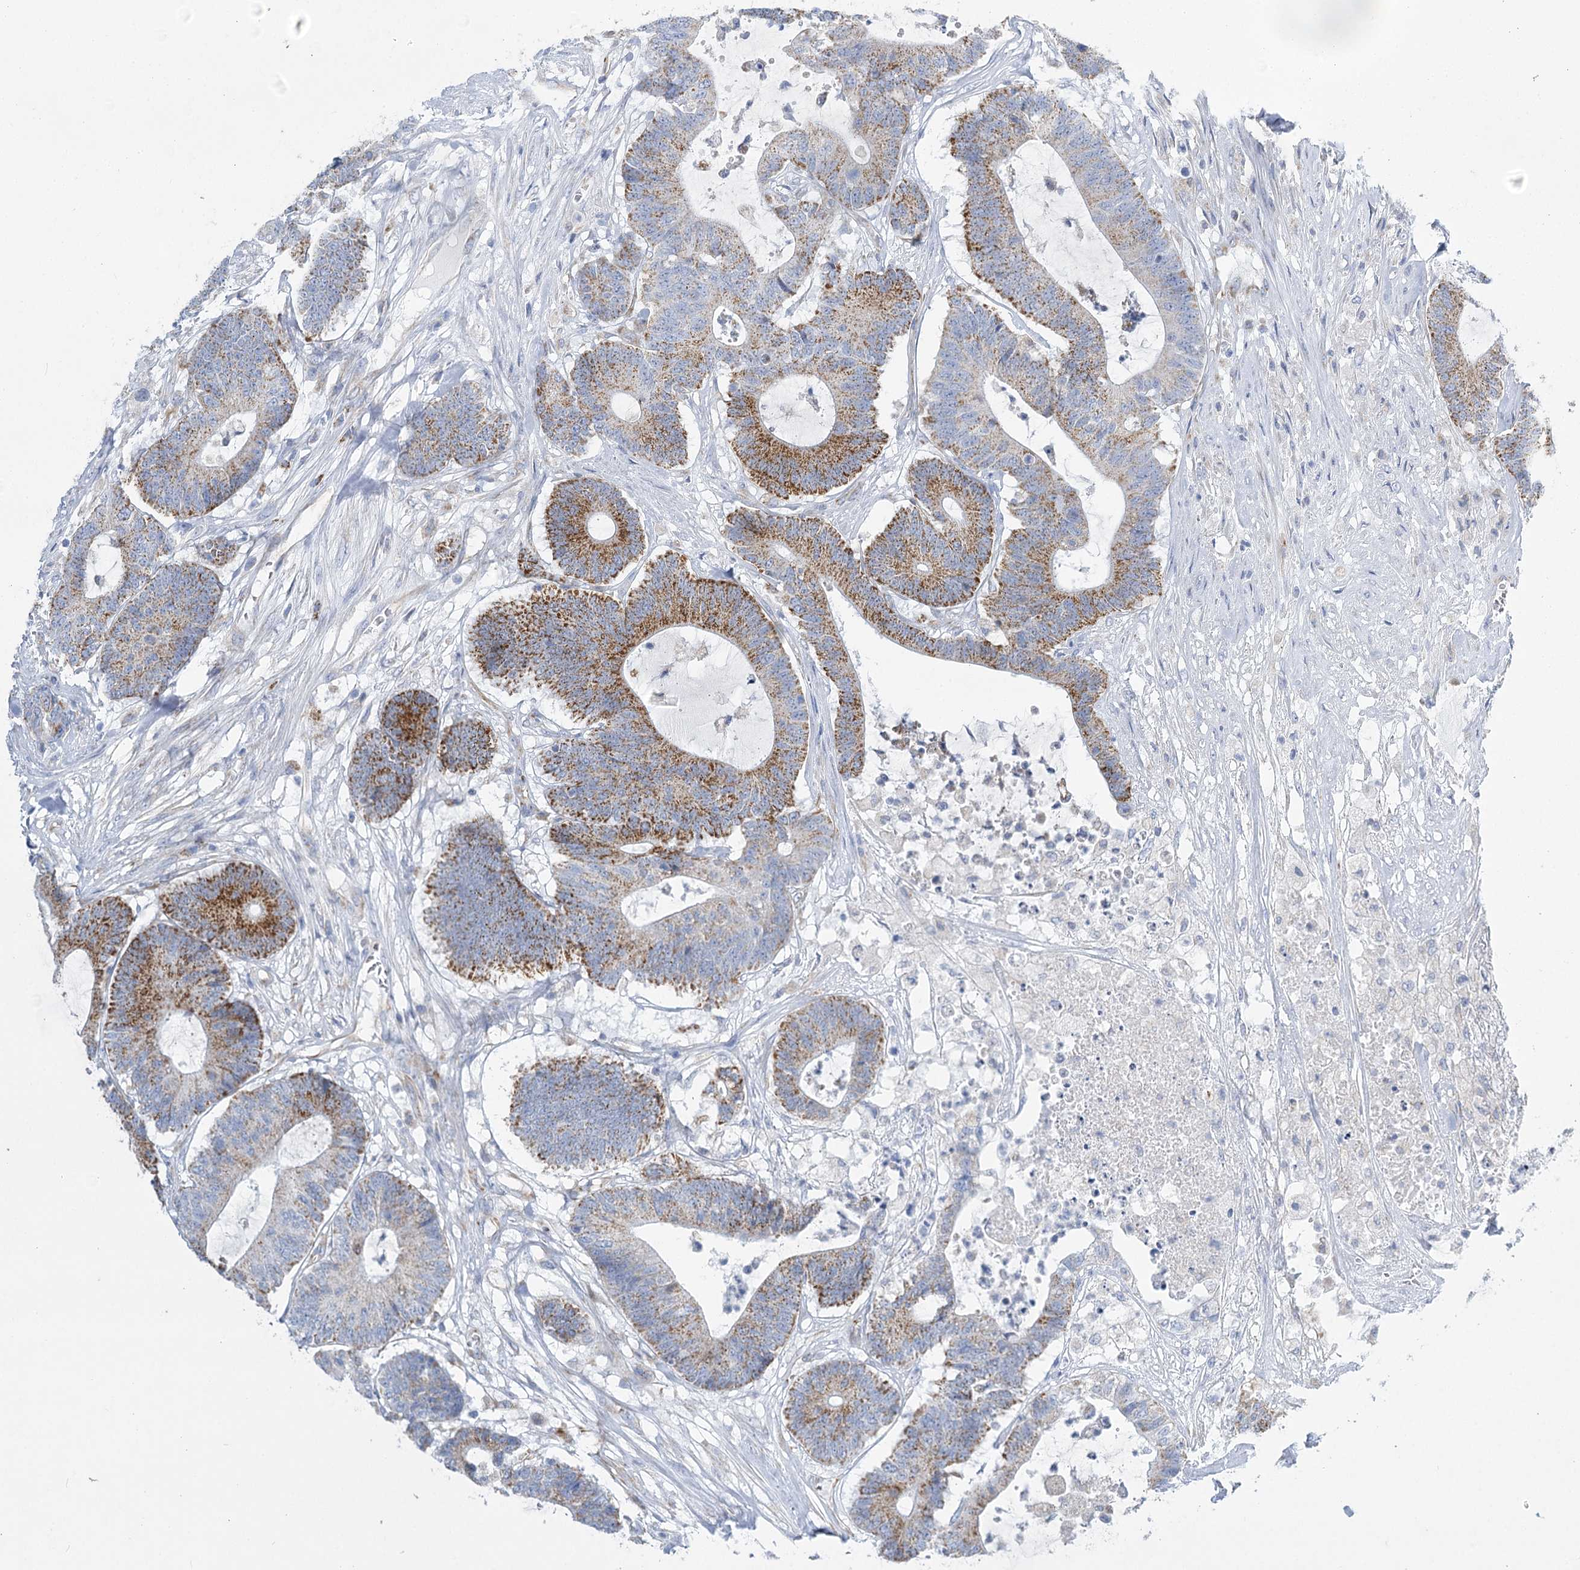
{"staining": {"intensity": "strong", "quantity": "<25%", "location": "cytoplasmic/membranous"}, "tissue": "colorectal cancer", "cell_type": "Tumor cells", "image_type": "cancer", "snomed": [{"axis": "morphology", "description": "Adenocarcinoma, NOS"}, {"axis": "topography", "description": "Colon"}], "caption": "A high-resolution micrograph shows IHC staining of colorectal cancer (adenocarcinoma), which reveals strong cytoplasmic/membranous positivity in approximately <25% of tumor cells.", "gene": "DHTKD1", "patient": {"sex": "female", "age": 84}}